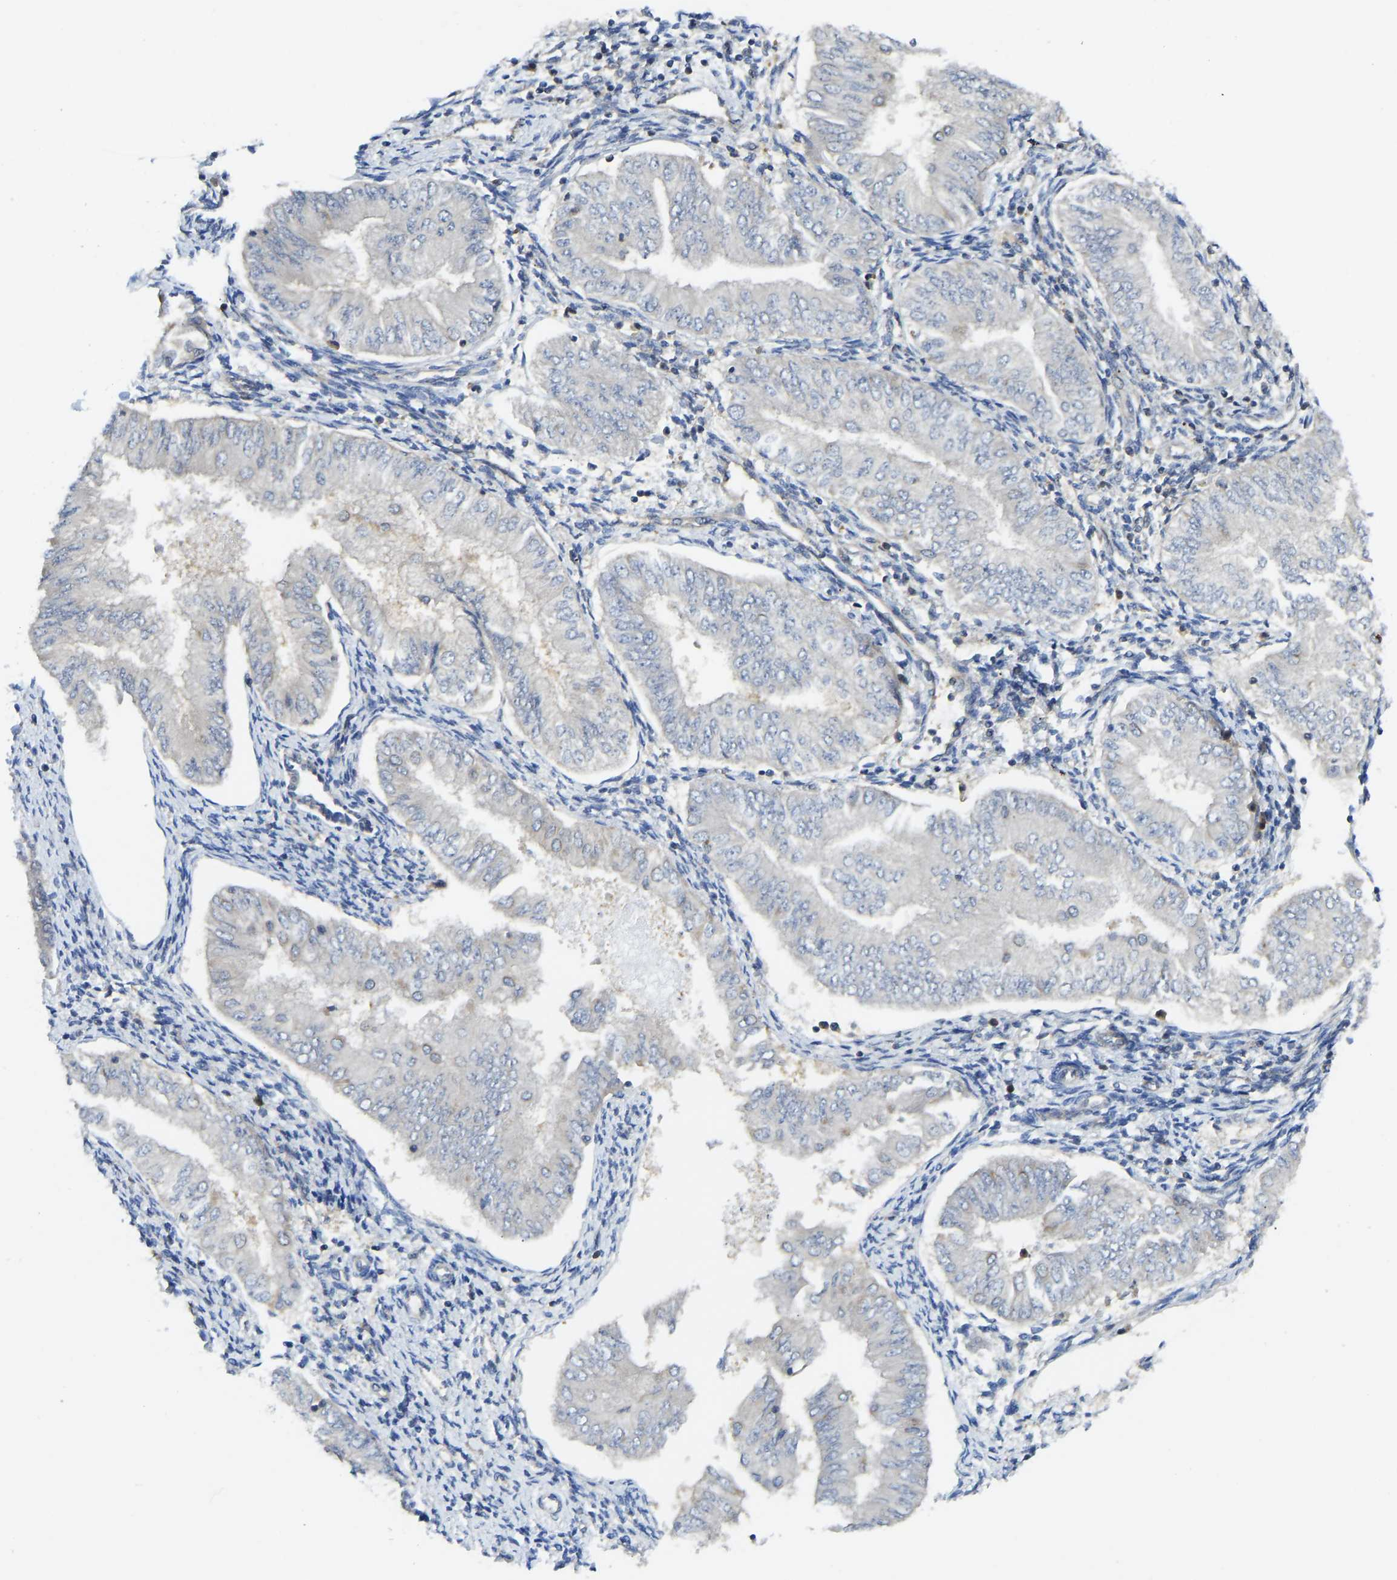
{"staining": {"intensity": "negative", "quantity": "none", "location": "none"}, "tissue": "endometrial cancer", "cell_type": "Tumor cells", "image_type": "cancer", "snomed": [{"axis": "morphology", "description": "Adenocarcinoma, NOS"}, {"axis": "topography", "description": "Endometrium"}], "caption": "This is a photomicrograph of IHC staining of endometrial adenocarcinoma, which shows no staining in tumor cells.", "gene": "PPP3CA", "patient": {"sex": "female", "age": 53}}